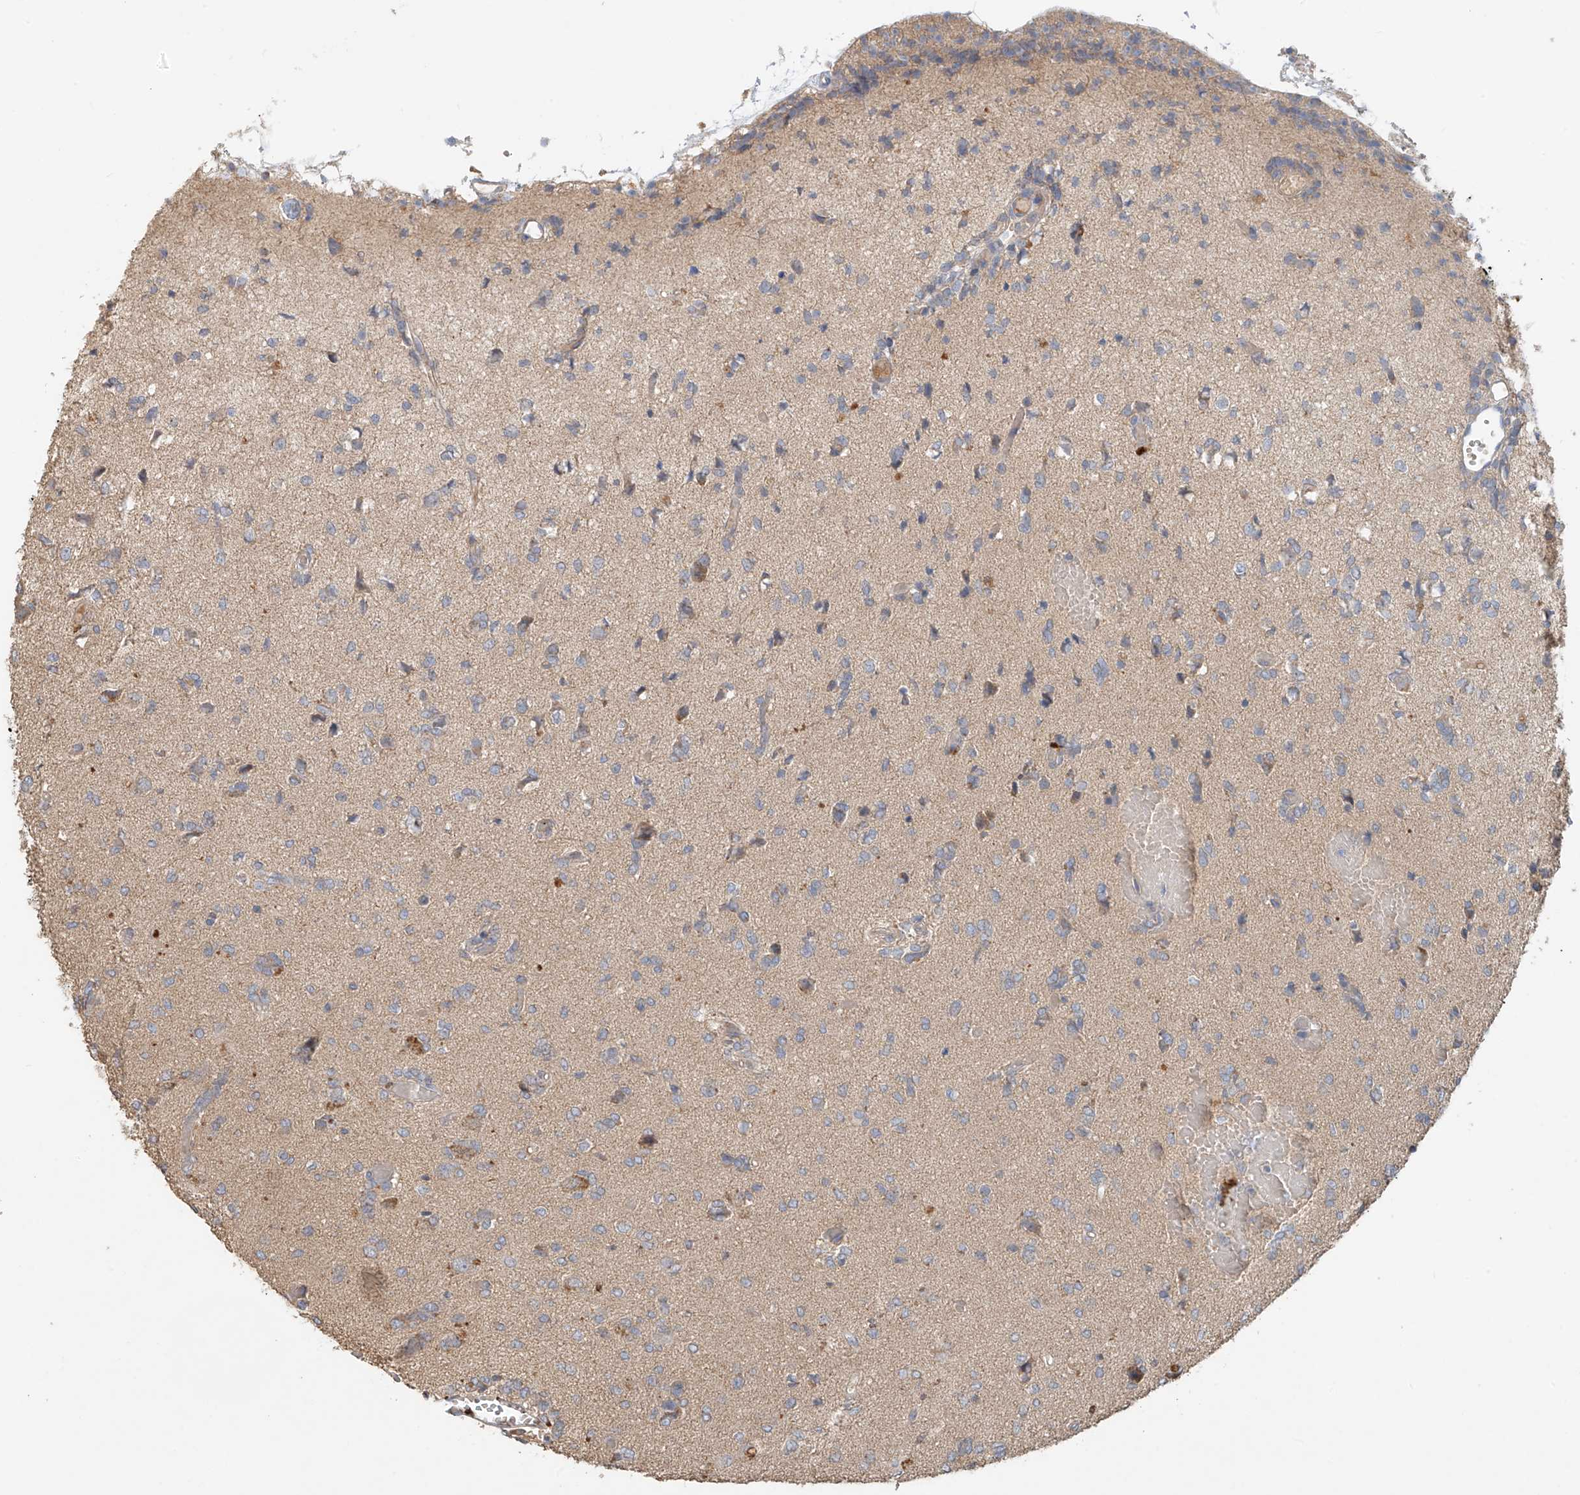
{"staining": {"intensity": "weak", "quantity": "<25%", "location": "cytoplasmic/membranous"}, "tissue": "glioma", "cell_type": "Tumor cells", "image_type": "cancer", "snomed": [{"axis": "morphology", "description": "Glioma, malignant, High grade"}, {"axis": "topography", "description": "Brain"}], "caption": "Tumor cells show no significant staining in glioma.", "gene": "GNB1L", "patient": {"sex": "female", "age": 59}}